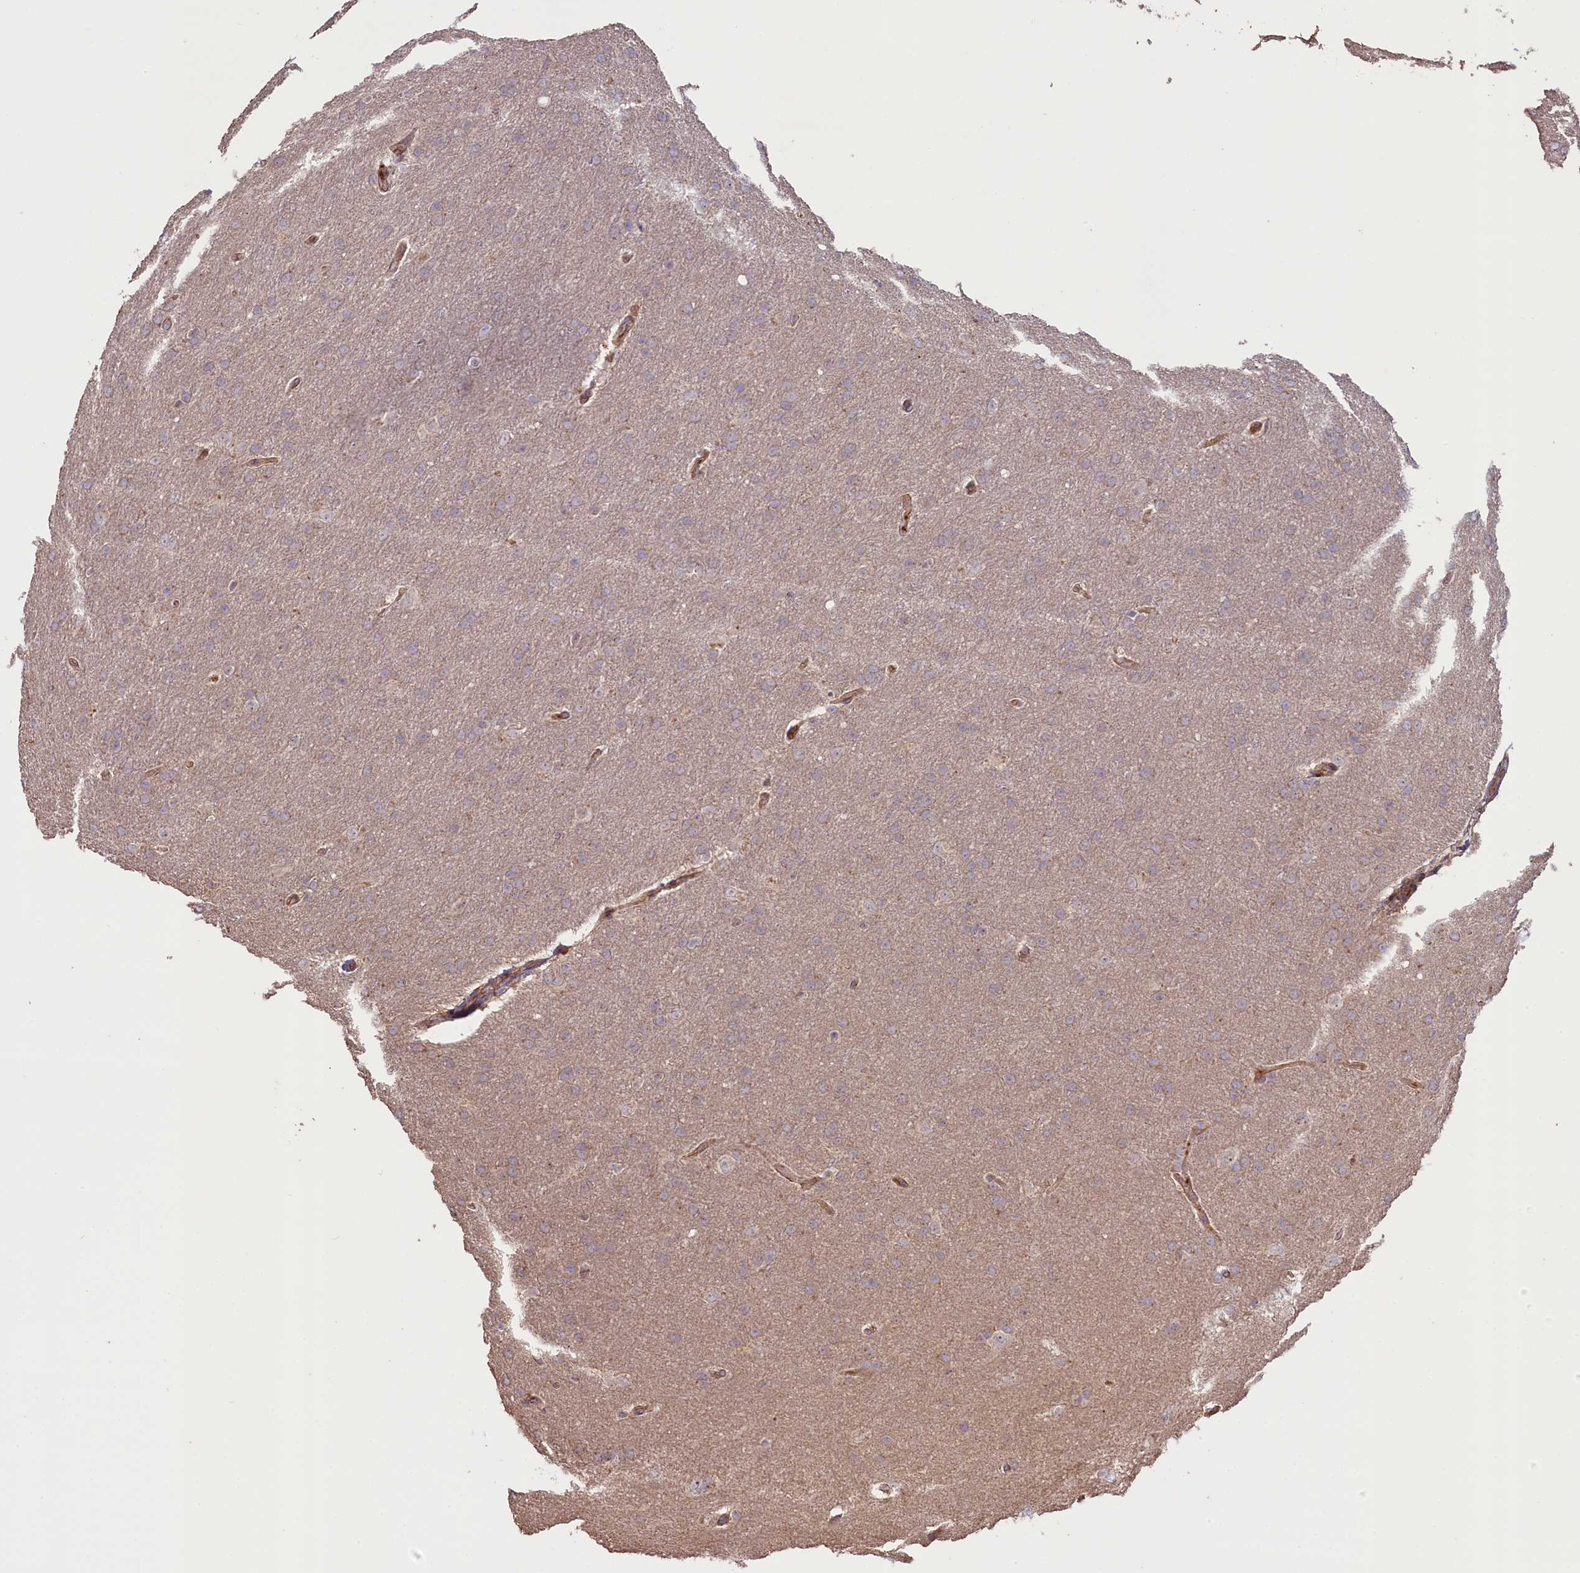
{"staining": {"intensity": "weak", "quantity": "<25%", "location": "cytoplasmic/membranous"}, "tissue": "glioma", "cell_type": "Tumor cells", "image_type": "cancer", "snomed": [{"axis": "morphology", "description": "Glioma, malignant, Low grade"}, {"axis": "topography", "description": "Brain"}], "caption": "Micrograph shows no protein staining in tumor cells of malignant glioma (low-grade) tissue.", "gene": "FUZ", "patient": {"sex": "female", "age": 32}}